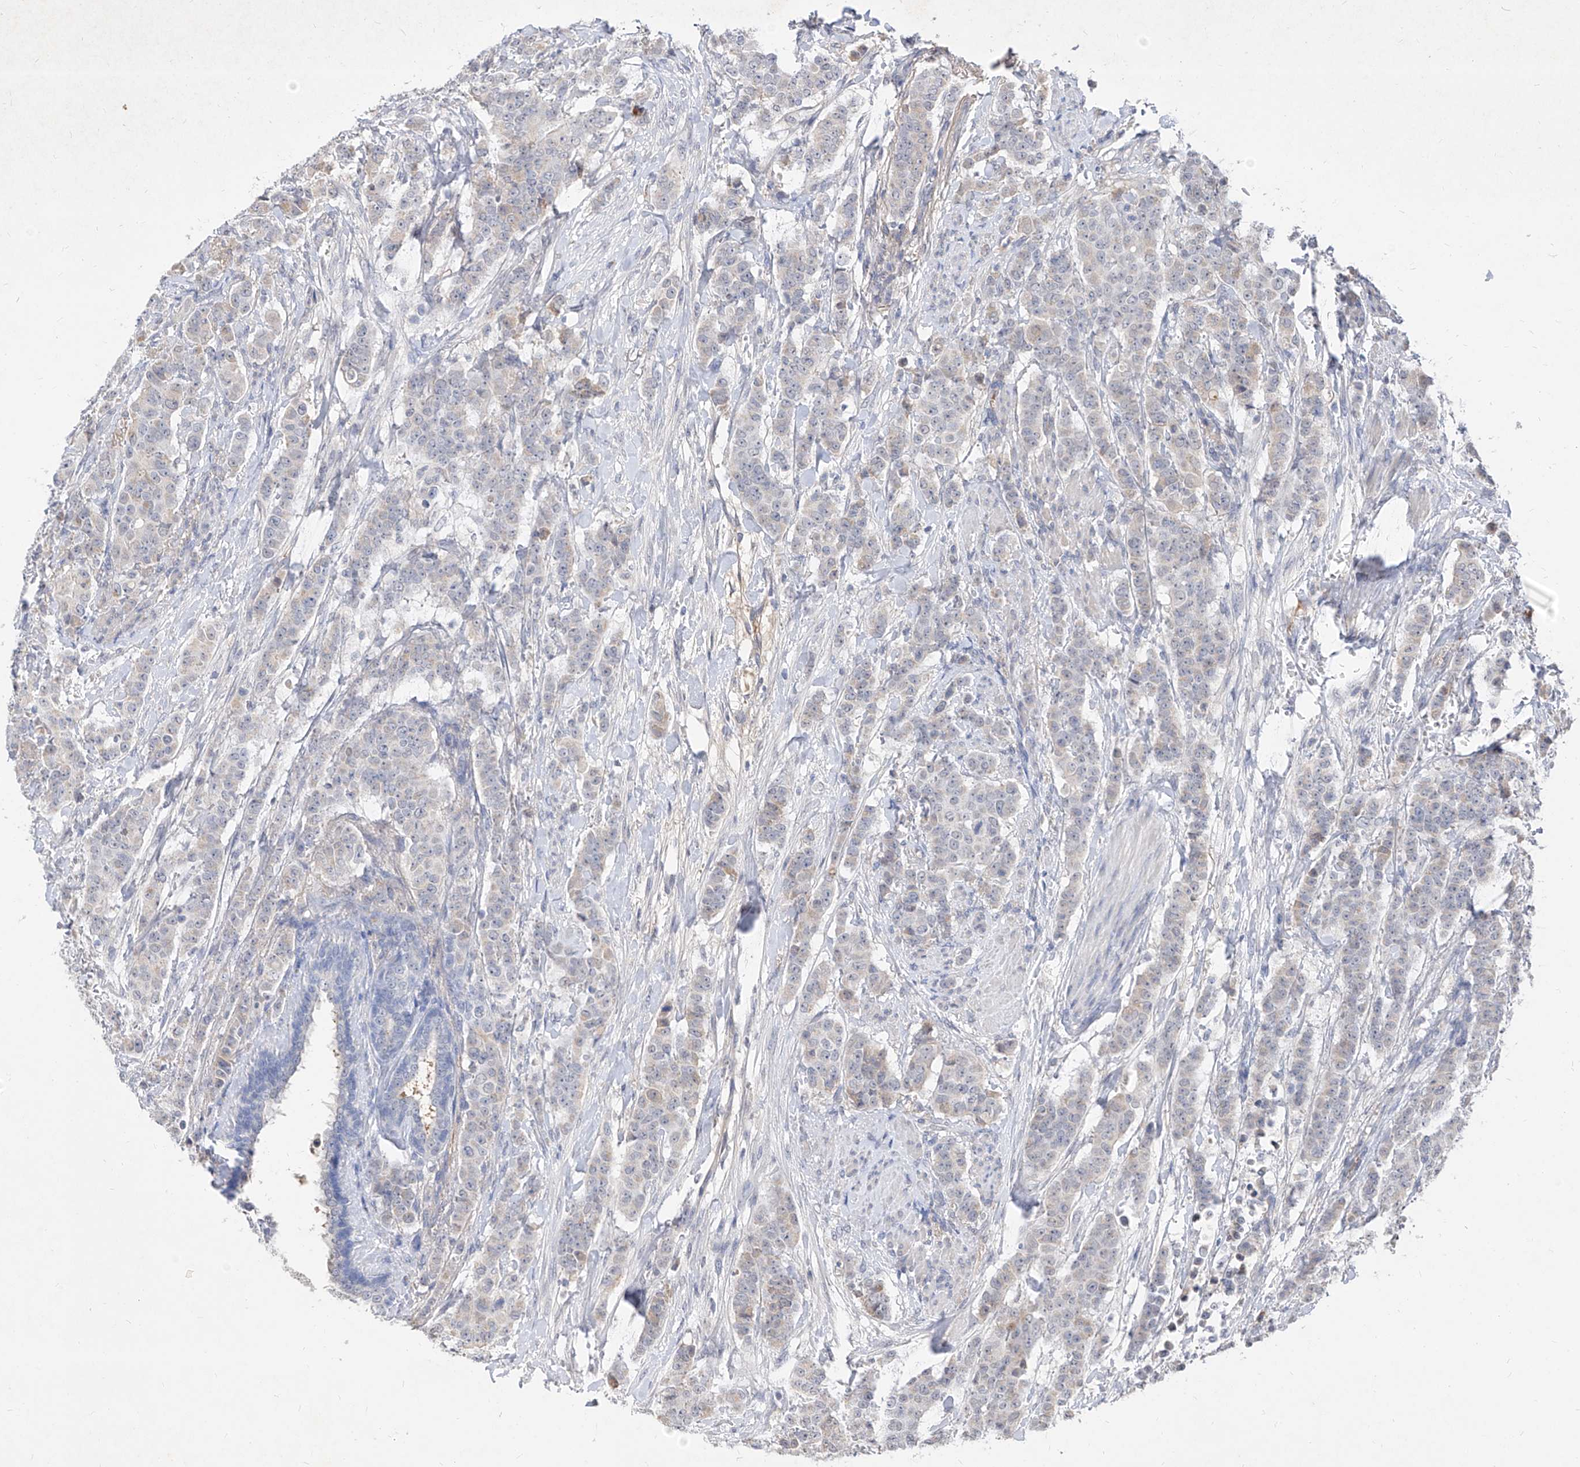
{"staining": {"intensity": "negative", "quantity": "none", "location": "none"}, "tissue": "breast cancer", "cell_type": "Tumor cells", "image_type": "cancer", "snomed": [{"axis": "morphology", "description": "Duct carcinoma"}, {"axis": "topography", "description": "Breast"}], "caption": "Immunohistochemistry of human breast cancer displays no positivity in tumor cells.", "gene": "C4A", "patient": {"sex": "female", "age": 40}}